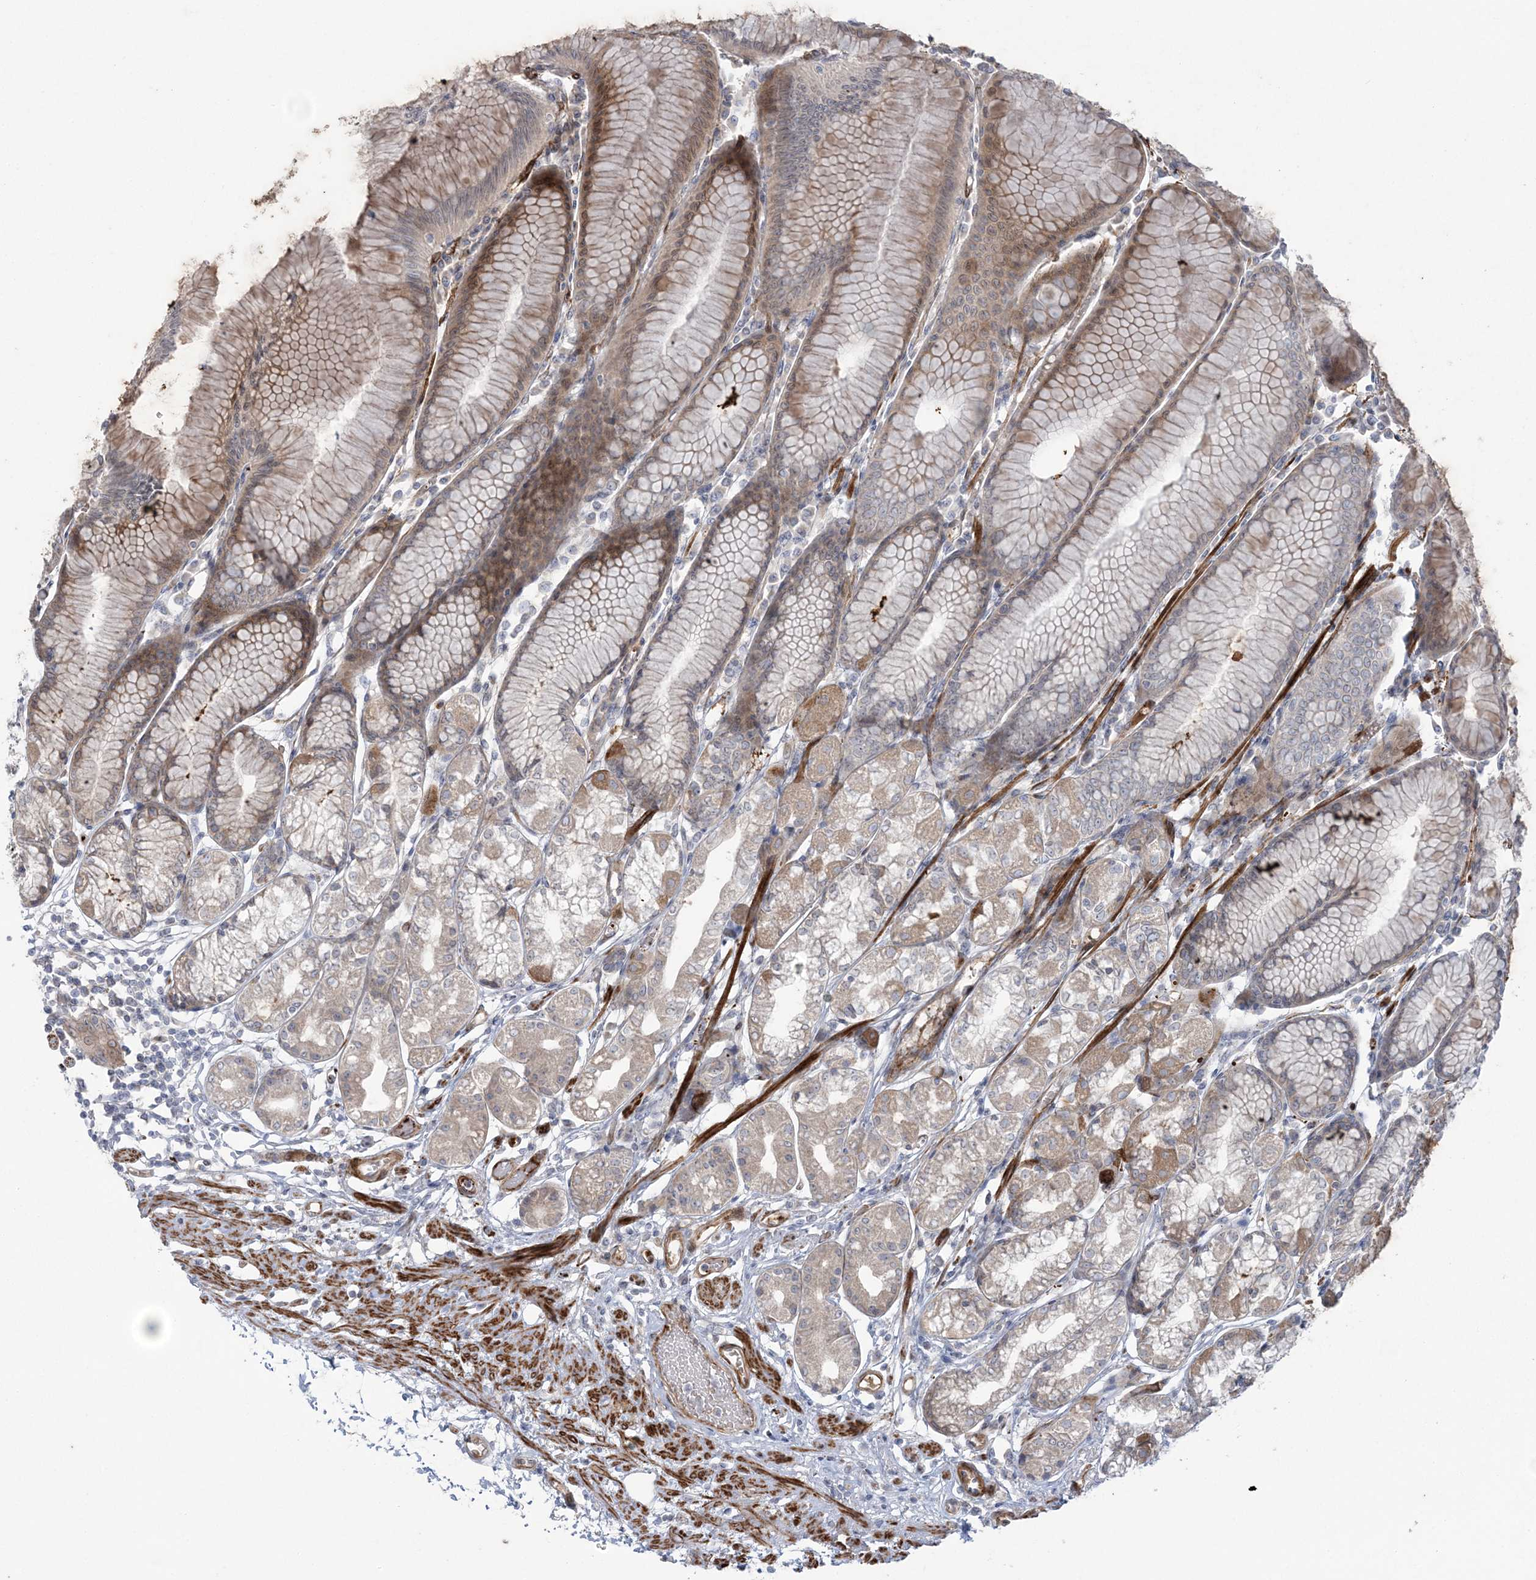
{"staining": {"intensity": "moderate", "quantity": "25%-75%", "location": "cytoplasmic/membranous"}, "tissue": "stomach", "cell_type": "Glandular cells", "image_type": "normal", "snomed": [{"axis": "morphology", "description": "Normal tissue, NOS"}, {"axis": "topography", "description": "Stomach"}], "caption": "Immunohistochemical staining of benign human stomach exhibits medium levels of moderate cytoplasmic/membranous positivity in approximately 25%-75% of glandular cells.", "gene": "NUDT9", "patient": {"sex": "female", "age": 57}}